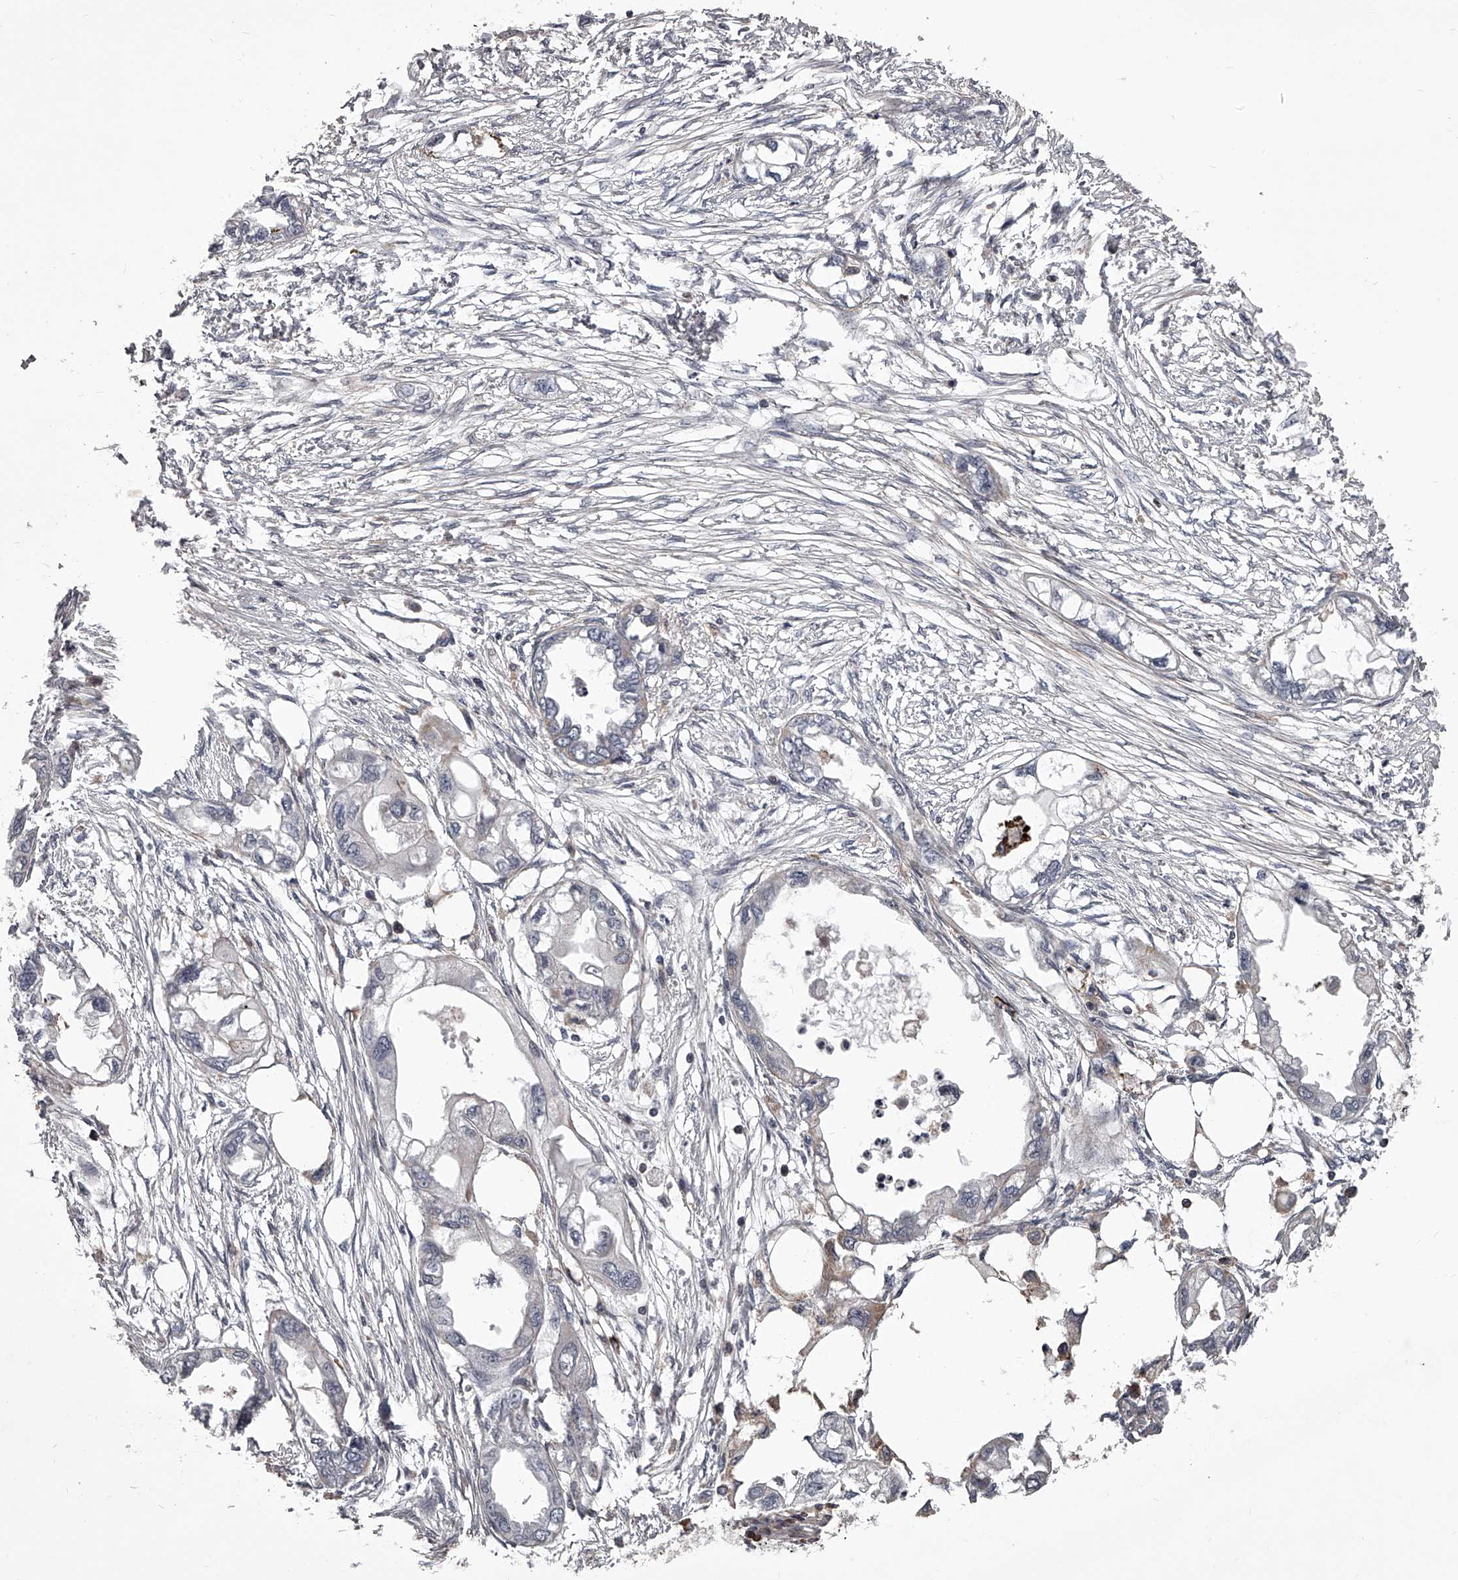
{"staining": {"intensity": "negative", "quantity": "none", "location": "none"}, "tissue": "endometrial cancer", "cell_type": "Tumor cells", "image_type": "cancer", "snomed": [{"axis": "morphology", "description": "Adenocarcinoma, NOS"}, {"axis": "morphology", "description": "Adenocarcinoma, metastatic, NOS"}, {"axis": "topography", "description": "Adipose tissue"}, {"axis": "topography", "description": "Endometrium"}], "caption": "High power microscopy micrograph of an IHC histopathology image of endometrial cancer (adenocarcinoma), revealing no significant expression in tumor cells.", "gene": "RRP36", "patient": {"sex": "female", "age": 67}}